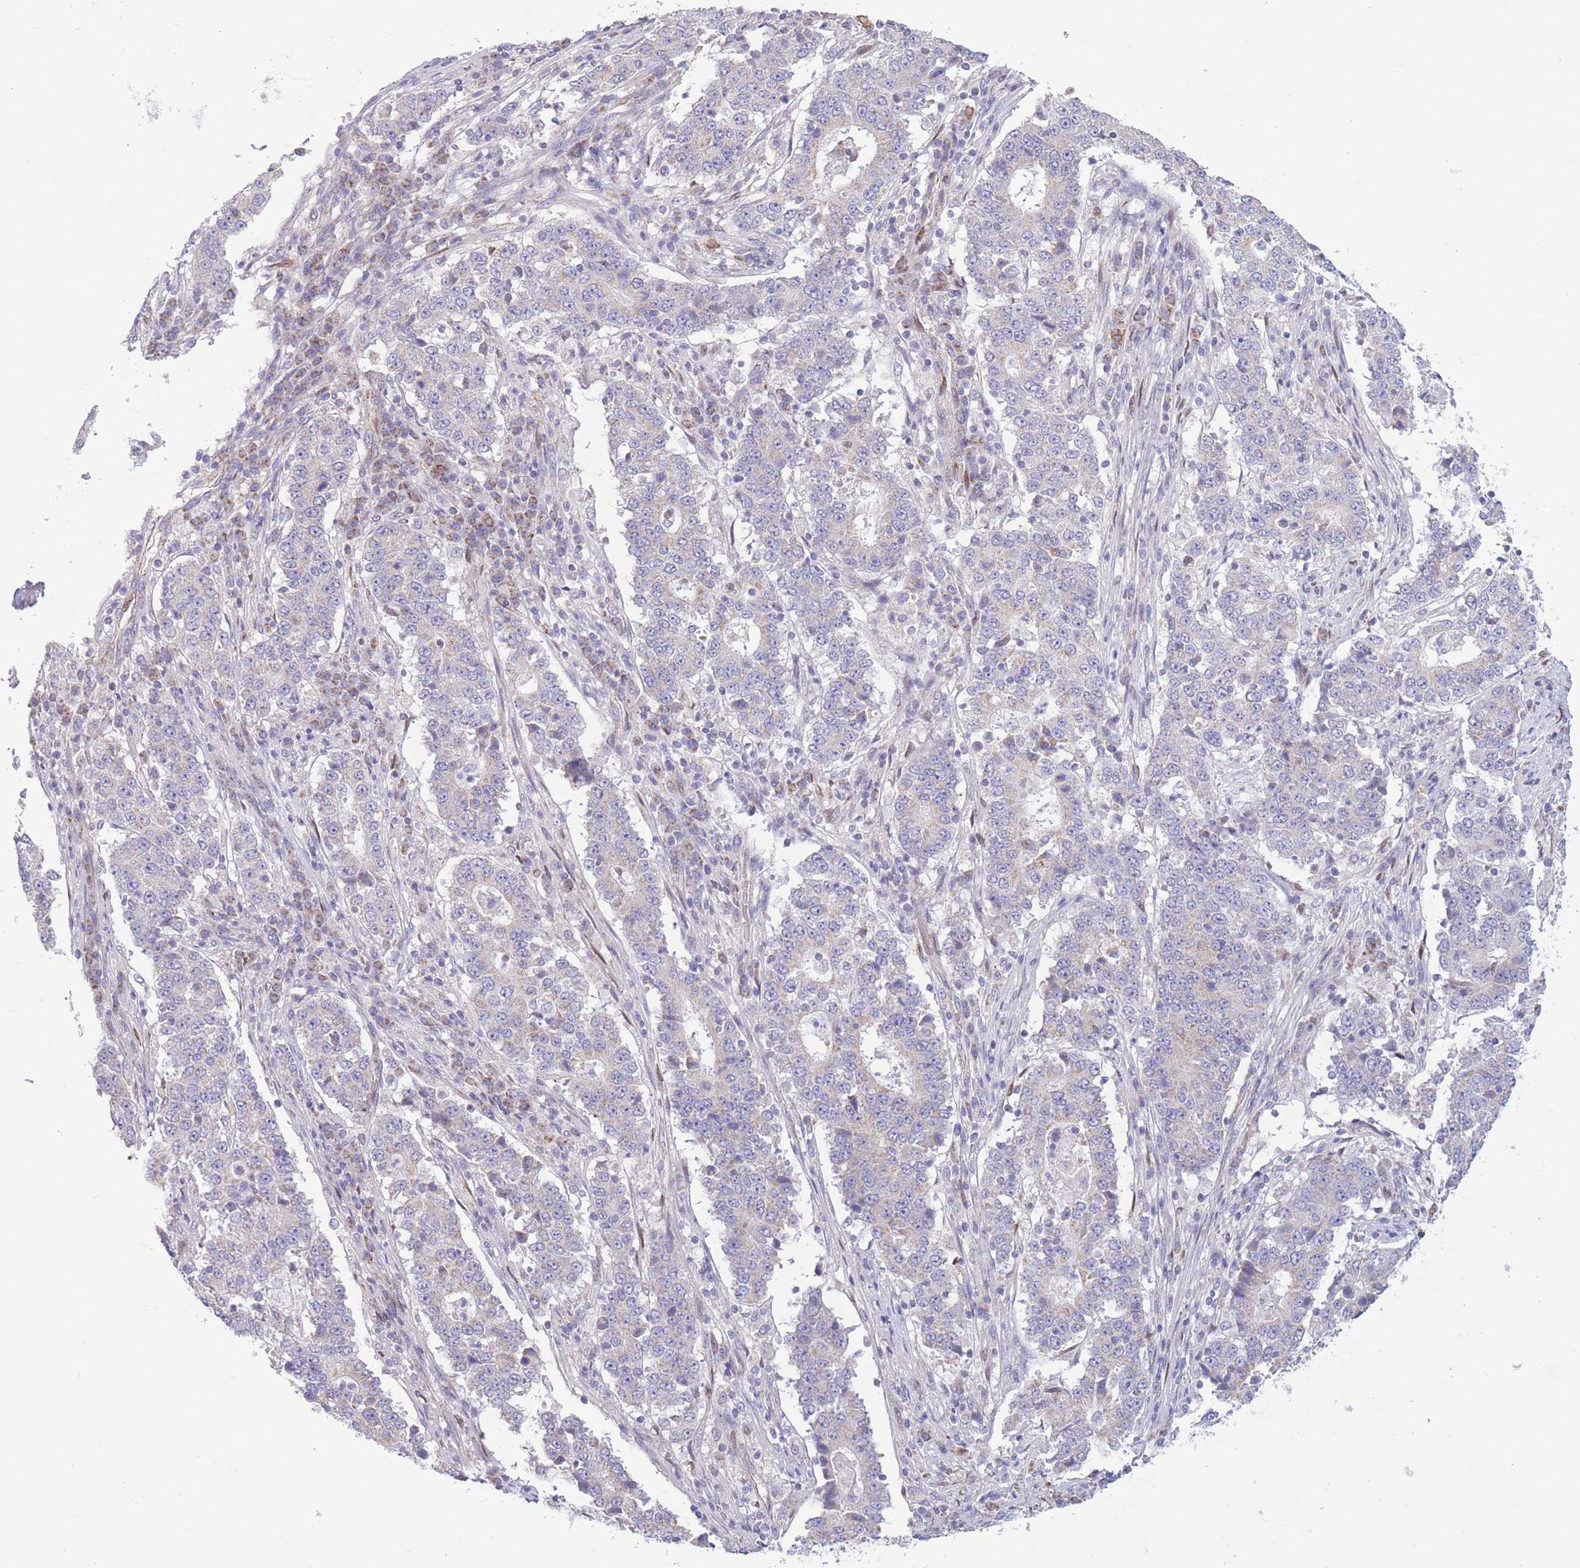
{"staining": {"intensity": "weak", "quantity": "<25%", "location": "cytoplasmic/membranous"}, "tissue": "stomach cancer", "cell_type": "Tumor cells", "image_type": "cancer", "snomed": [{"axis": "morphology", "description": "Adenocarcinoma, NOS"}, {"axis": "topography", "description": "Stomach"}], "caption": "High power microscopy histopathology image of an IHC photomicrograph of stomach cancer (adenocarcinoma), revealing no significant staining in tumor cells. (Brightfield microscopy of DAB immunohistochemistry (IHC) at high magnification).", "gene": "PDHA1", "patient": {"sex": "male", "age": 59}}